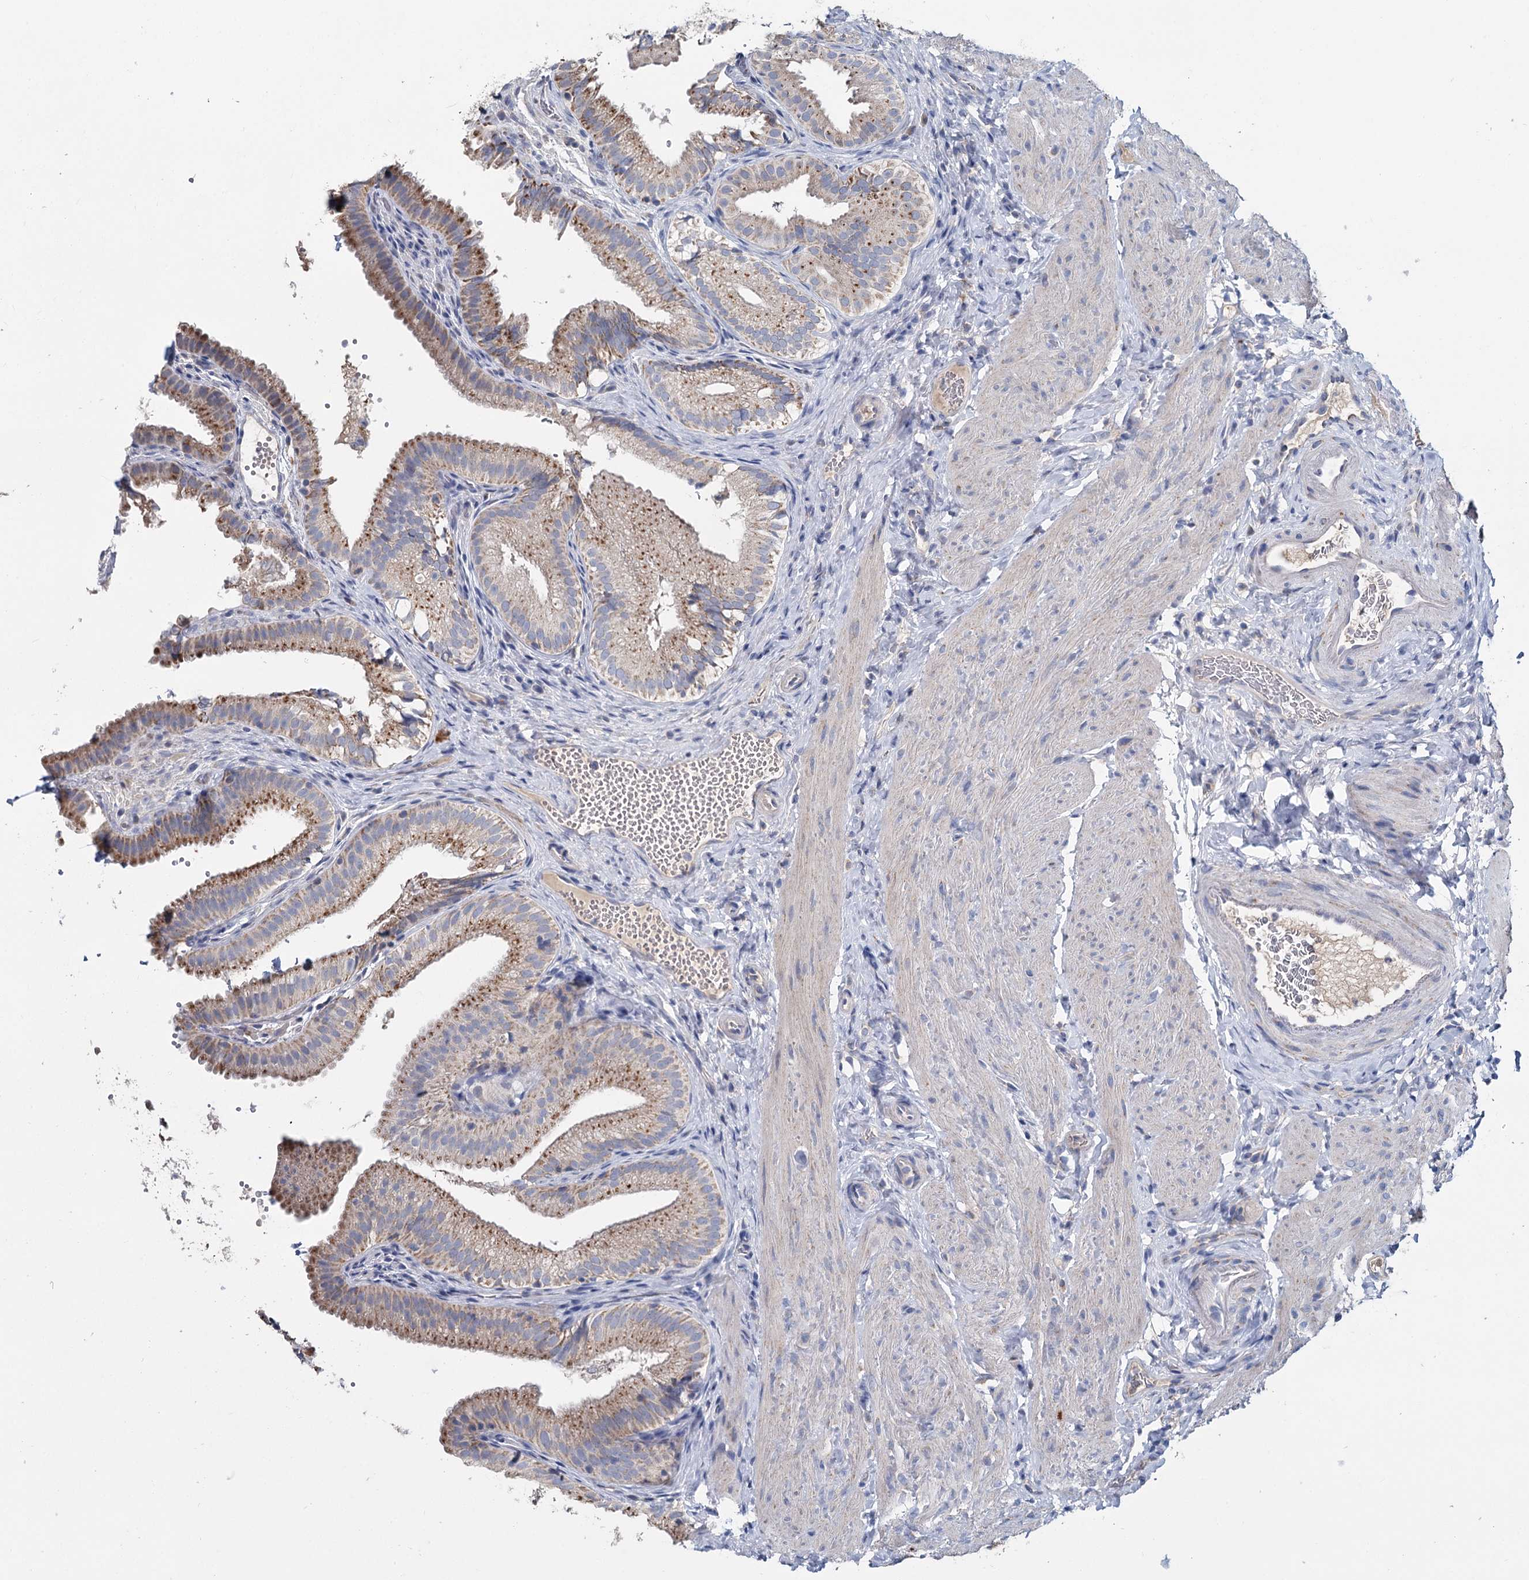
{"staining": {"intensity": "moderate", "quantity": ">75%", "location": "cytoplasmic/membranous"}, "tissue": "gallbladder", "cell_type": "Glandular cells", "image_type": "normal", "snomed": [{"axis": "morphology", "description": "Normal tissue, NOS"}, {"axis": "topography", "description": "Gallbladder"}], "caption": "A histopathology image of human gallbladder stained for a protein demonstrates moderate cytoplasmic/membranous brown staining in glandular cells.", "gene": "ANKRD16", "patient": {"sex": "female", "age": 30}}